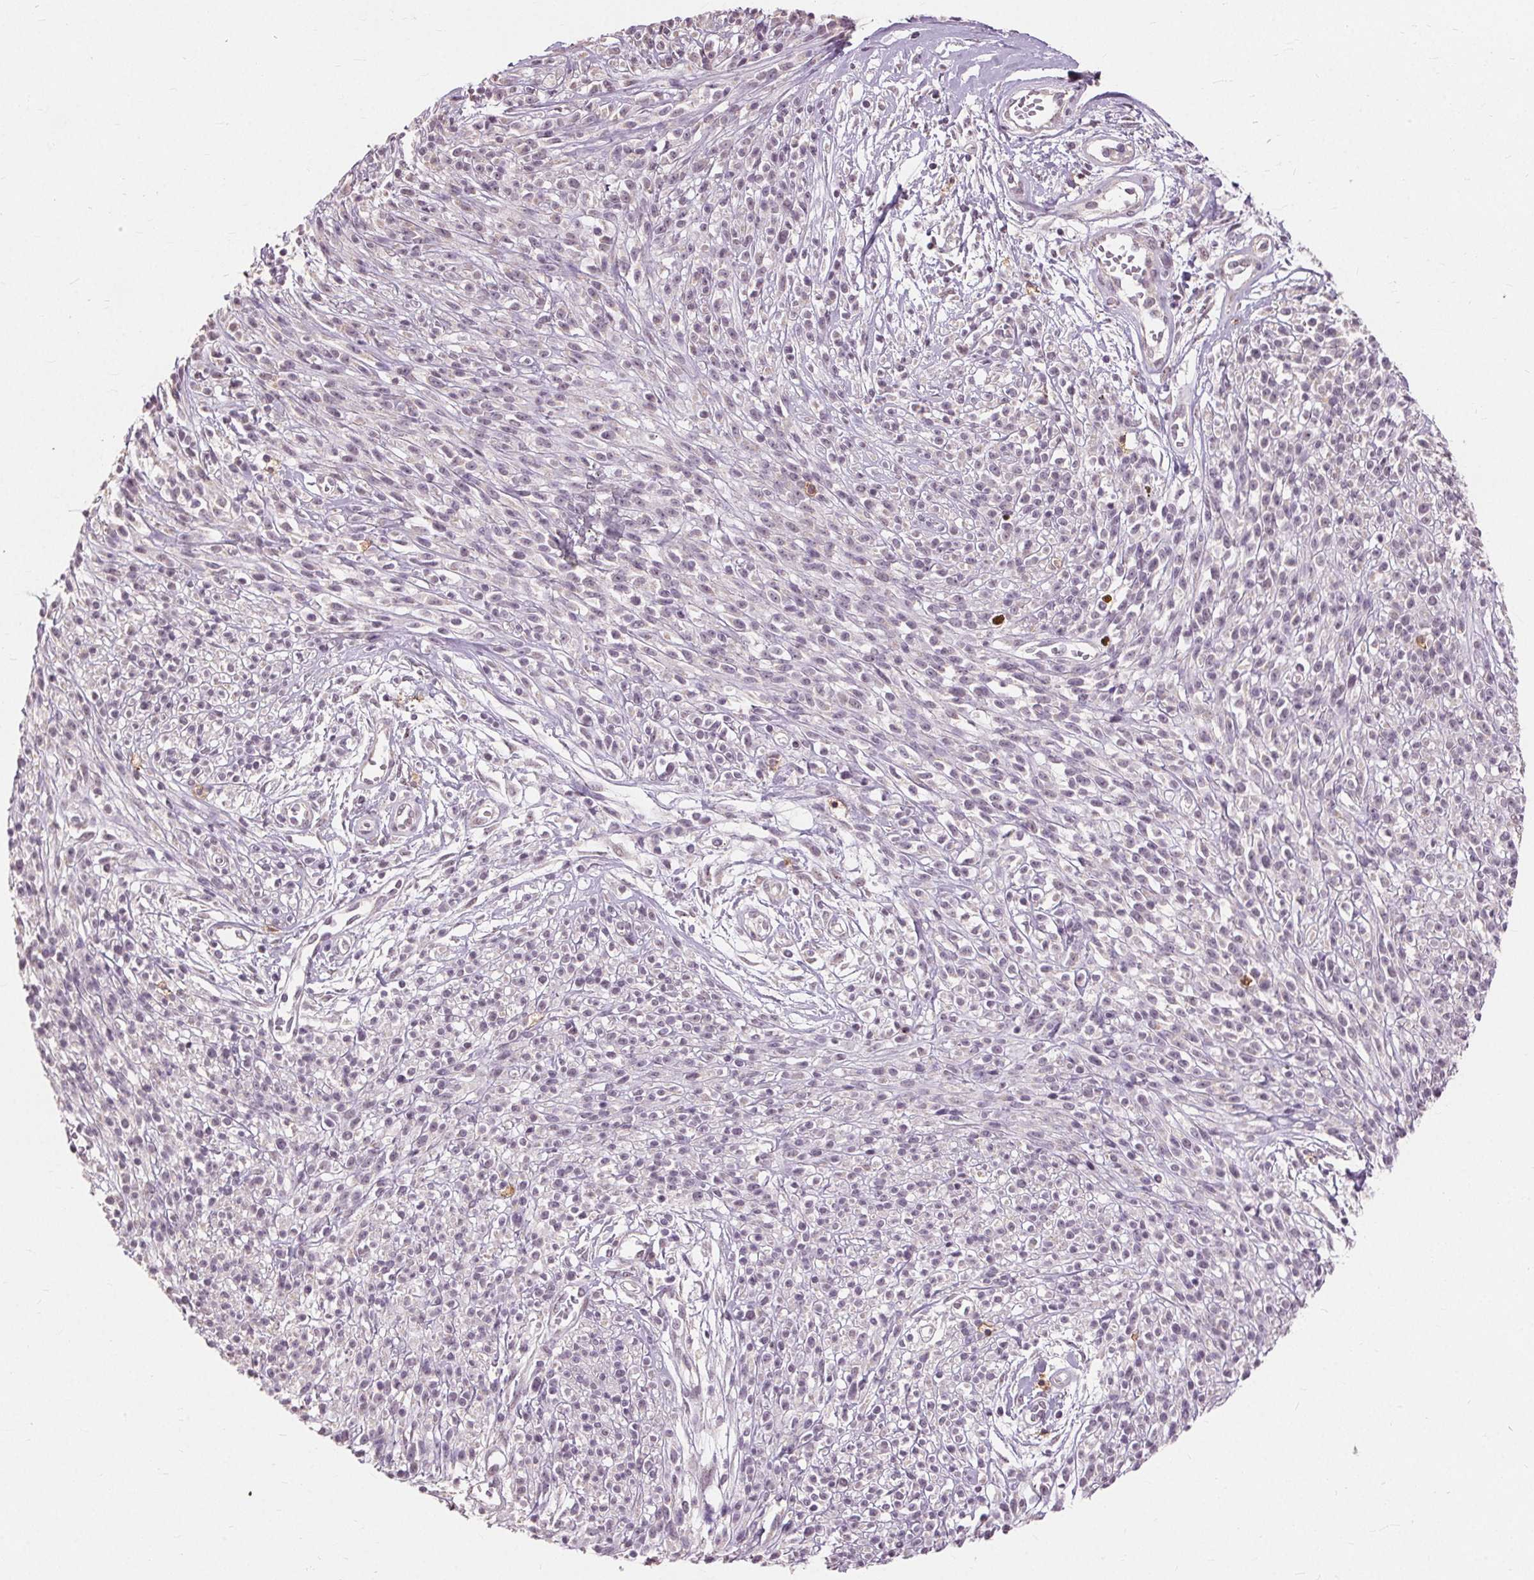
{"staining": {"intensity": "negative", "quantity": "none", "location": "none"}, "tissue": "melanoma", "cell_type": "Tumor cells", "image_type": "cancer", "snomed": [{"axis": "morphology", "description": "Malignant melanoma, NOS"}, {"axis": "topography", "description": "Skin"}, {"axis": "topography", "description": "Skin of trunk"}], "caption": "Immunohistochemistry (IHC) photomicrograph of neoplastic tissue: malignant melanoma stained with DAB (3,3'-diaminobenzidine) demonstrates no significant protein positivity in tumor cells. (Stains: DAB immunohistochemistry with hematoxylin counter stain, Microscopy: brightfield microscopy at high magnification).", "gene": "SIGLEC6", "patient": {"sex": "male", "age": 74}}